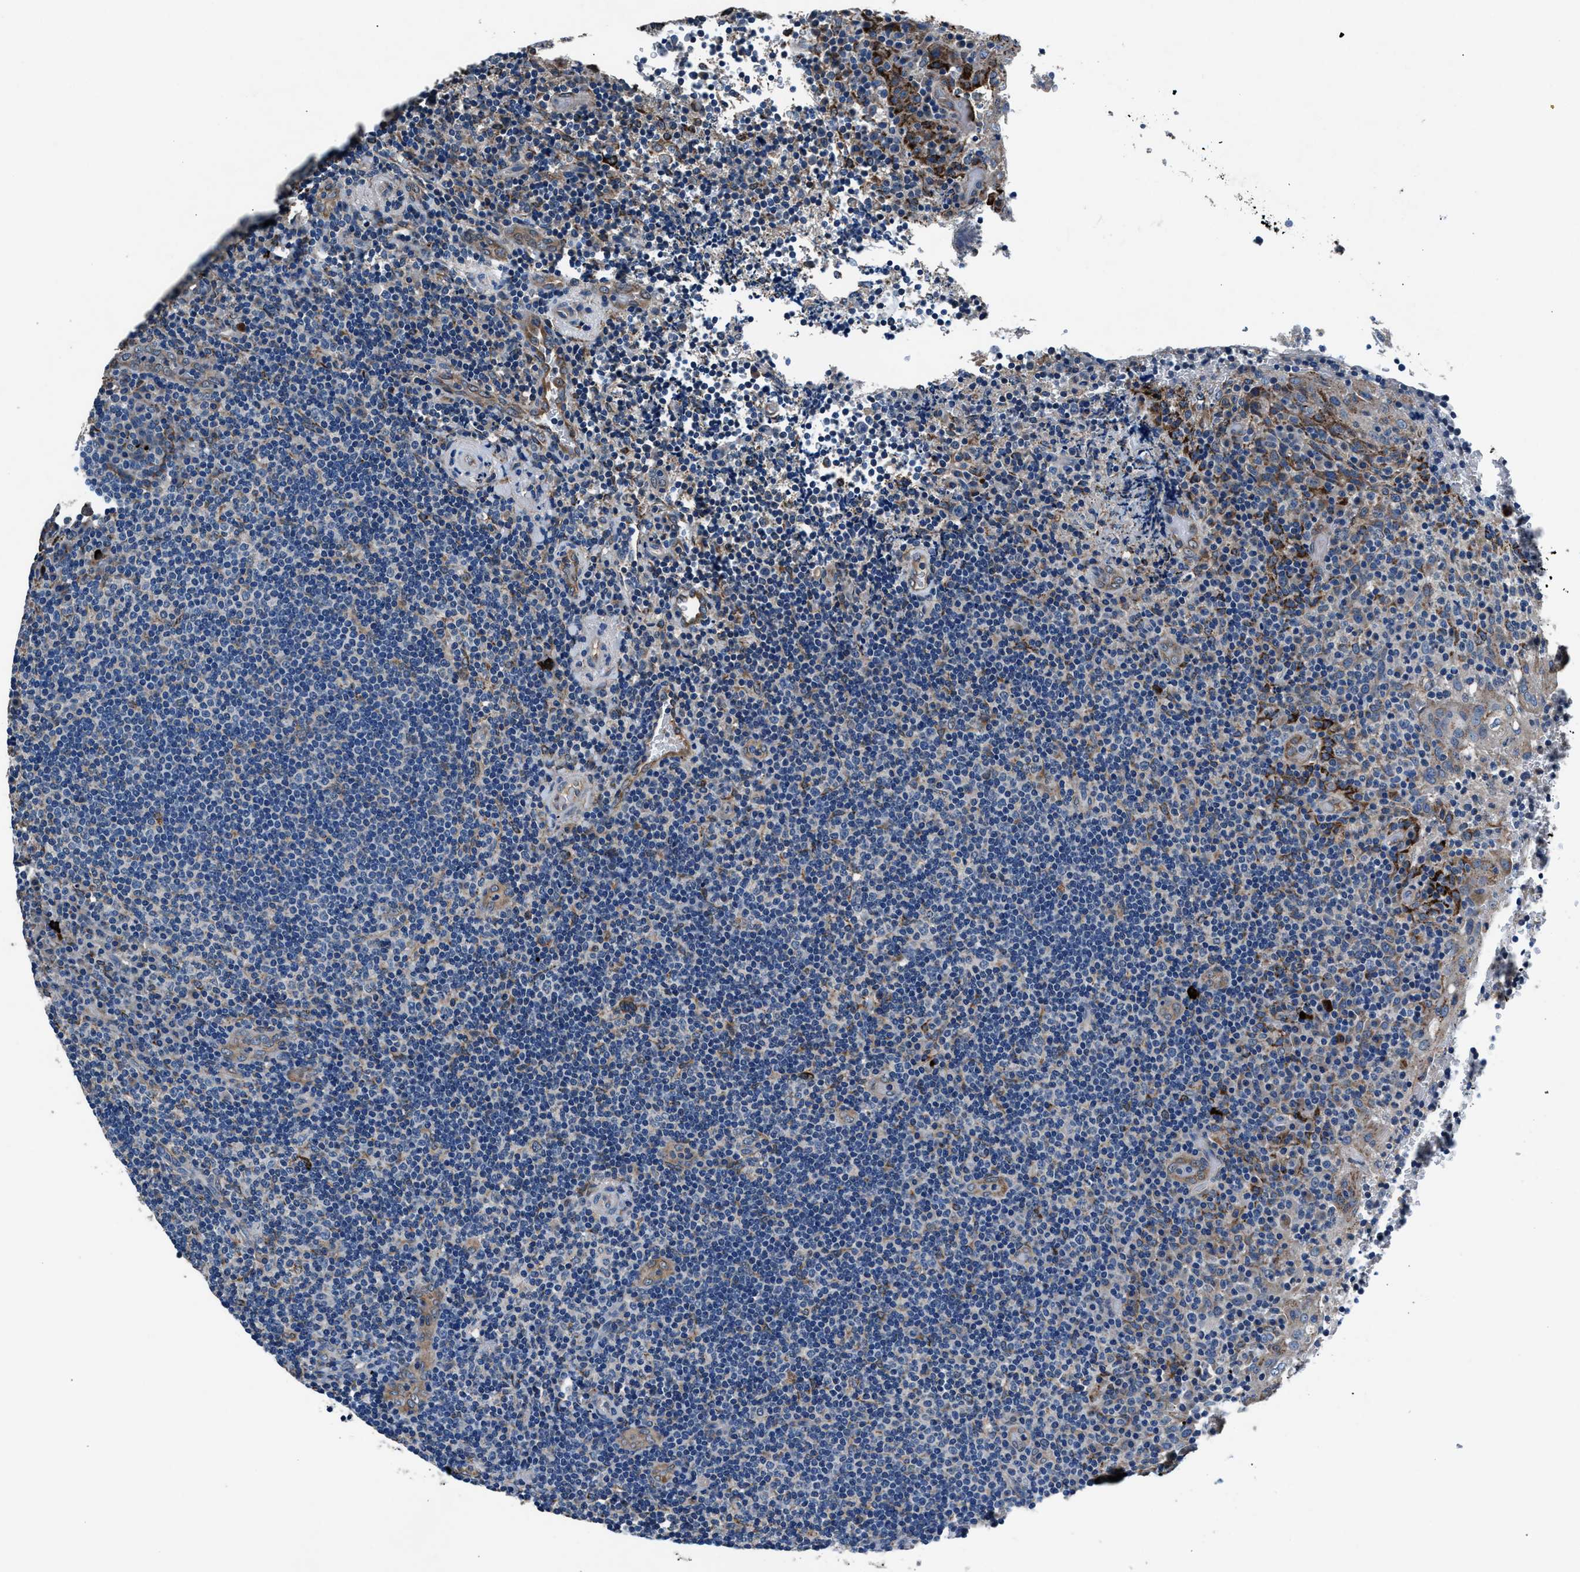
{"staining": {"intensity": "negative", "quantity": "none", "location": "none"}, "tissue": "lymphoma", "cell_type": "Tumor cells", "image_type": "cancer", "snomed": [{"axis": "morphology", "description": "Malignant lymphoma, non-Hodgkin's type, High grade"}, {"axis": "topography", "description": "Tonsil"}], "caption": "This is a image of IHC staining of lymphoma, which shows no positivity in tumor cells.", "gene": "PRTFDC1", "patient": {"sex": "female", "age": 36}}